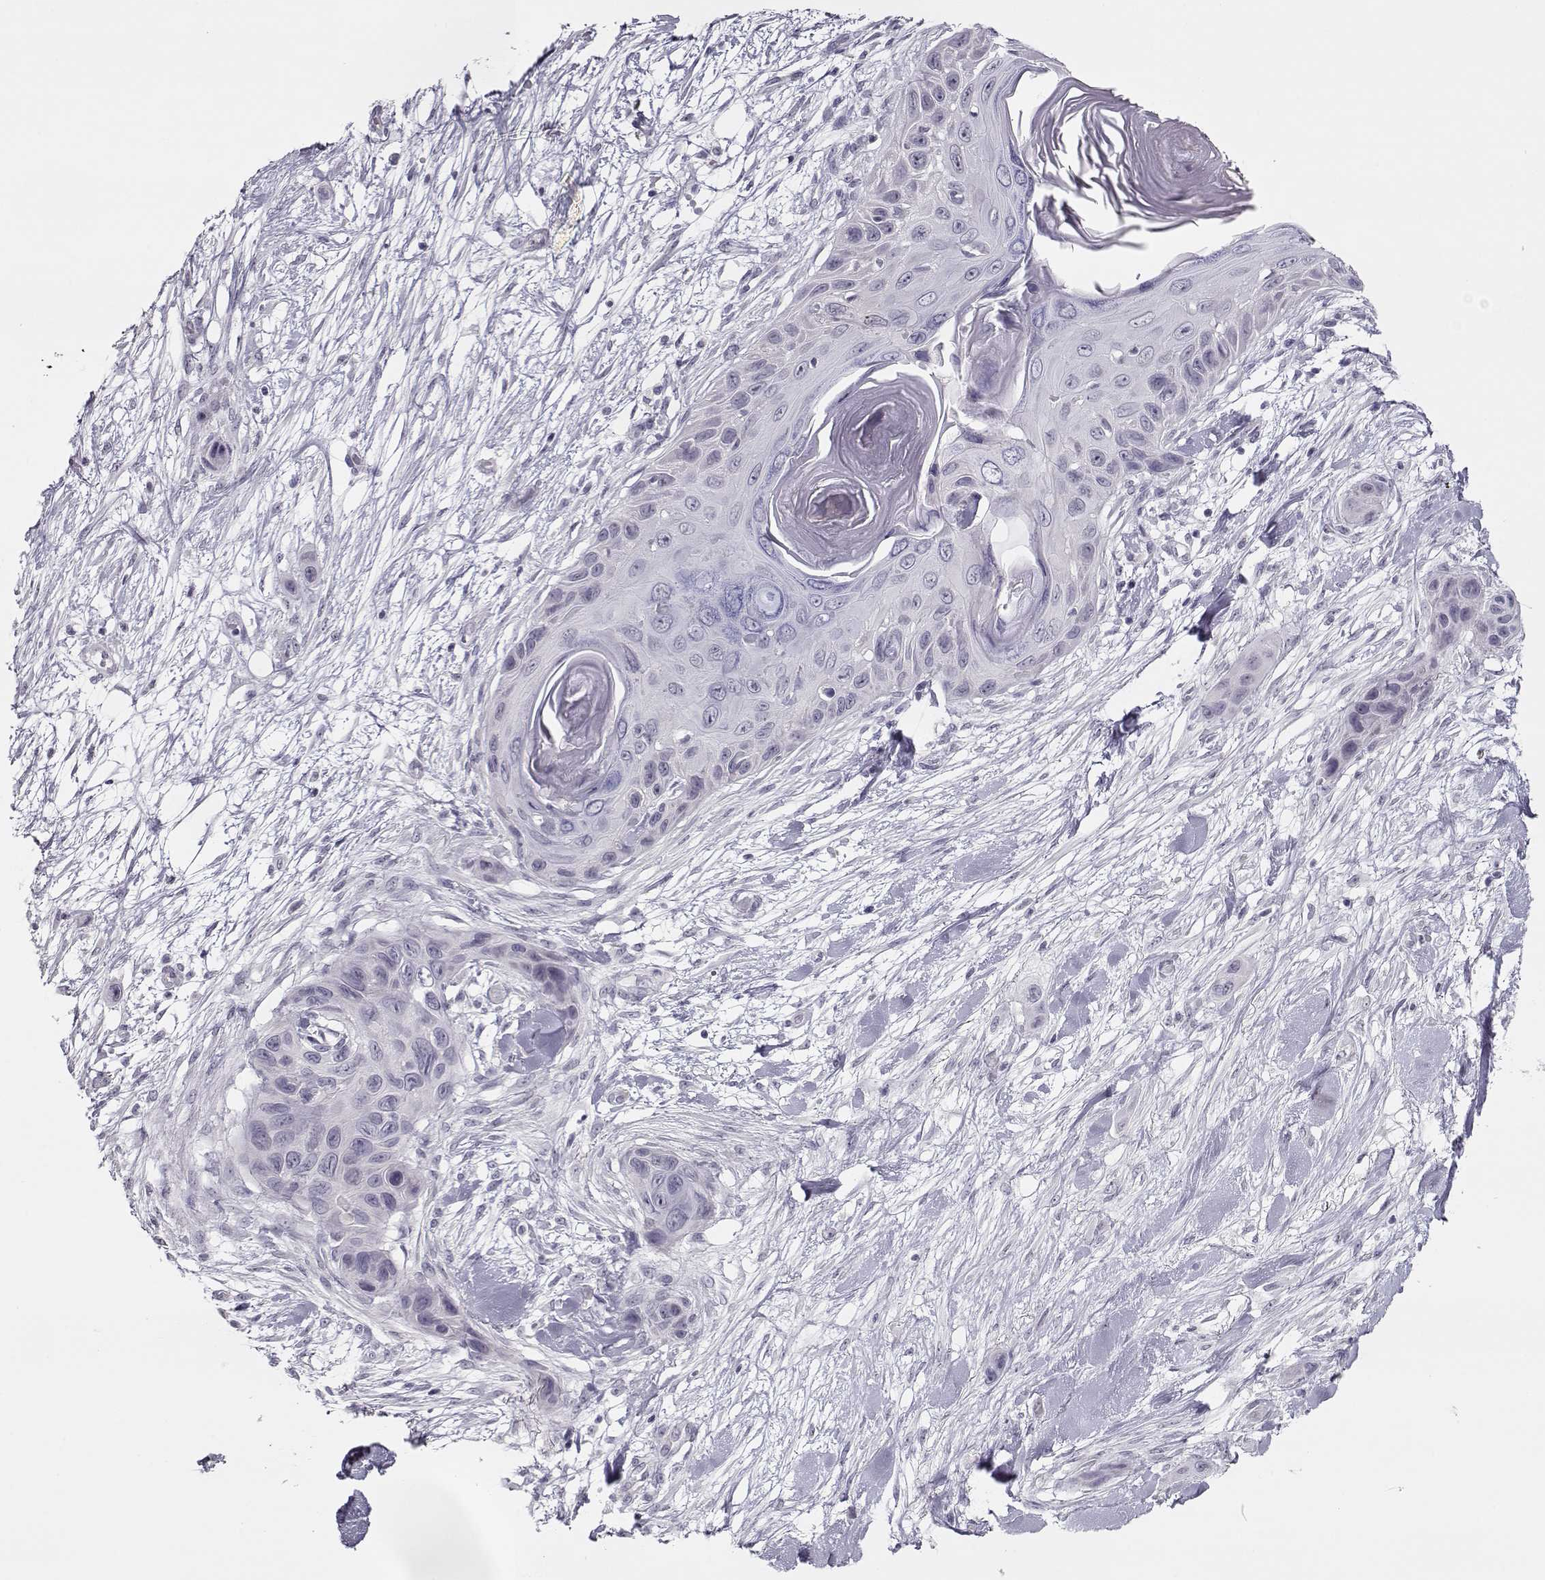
{"staining": {"intensity": "negative", "quantity": "none", "location": "none"}, "tissue": "skin cancer", "cell_type": "Tumor cells", "image_type": "cancer", "snomed": [{"axis": "morphology", "description": "Squamous cell carcinoma, NOS"}, {"axis": "topography", "description": "Skin"}], "caption": "A photomicrograph of skin cancer (squamous cell carcinoma) stained for a protein exhibits no brown staining in tumor cells.", "gene": "IMPG1", "patient": {"sex": "male", "age": 79}}